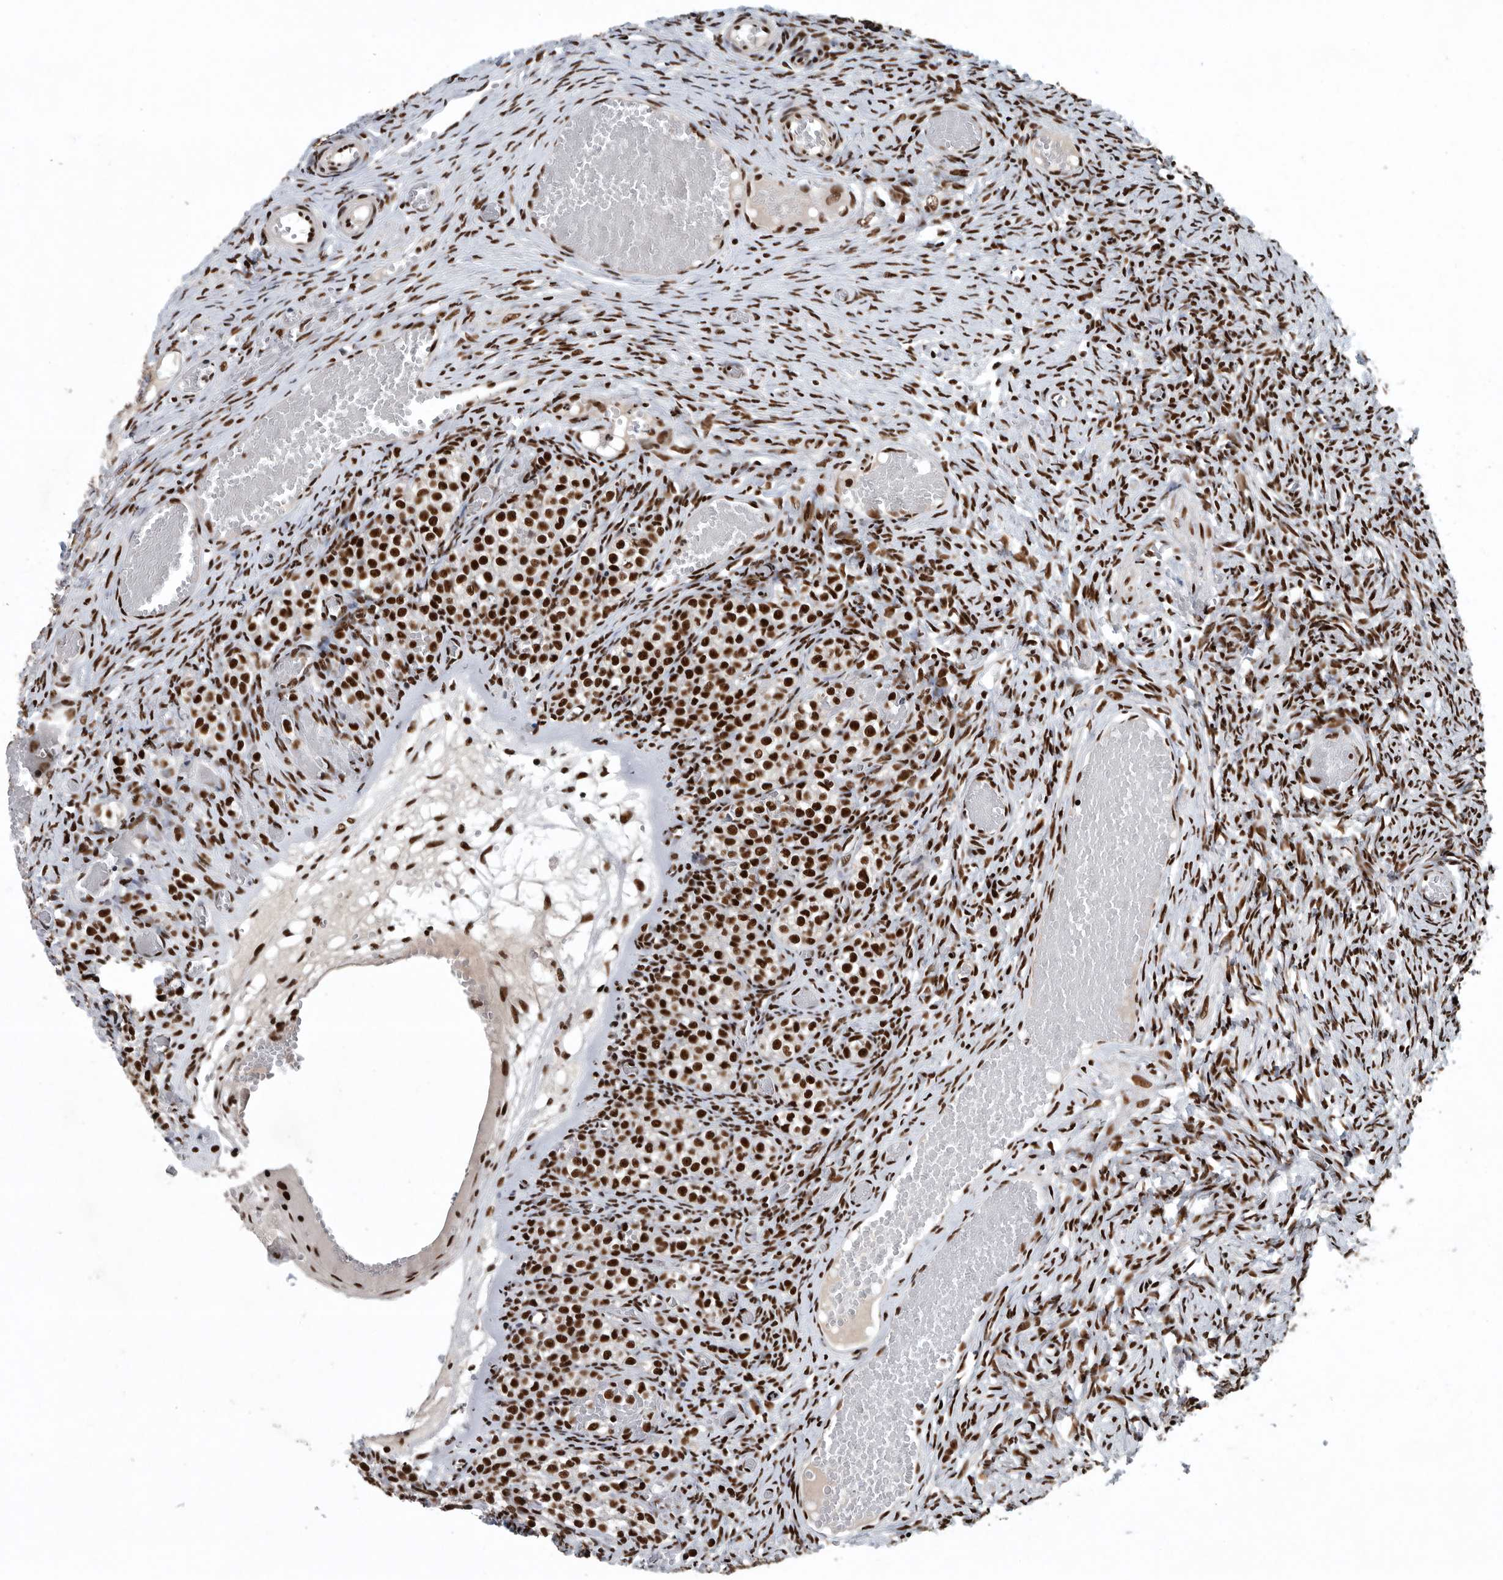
{"staining": {"intensity": "strong", "quantity": ">75%", "location": "nuclear"}, "tissue": "ovary", "cell_type": "Ovarian stroma cells", "image_type": "normal", "snomed": [{"axis": "morphology", "description": "Adenocarcinoma, NOS"}, {"axis": "topography", "description": "Endometrium"}], "caption": "This image reveals normal ovary stained with immunohistochemistry to label a protein in brown. The nuclear of ovarian stroma cells show strong positivity for the protein. Nuclei are counter-stained blue.", "gene": "SENP7", "patient": {"sex": "female", "age": 32}}